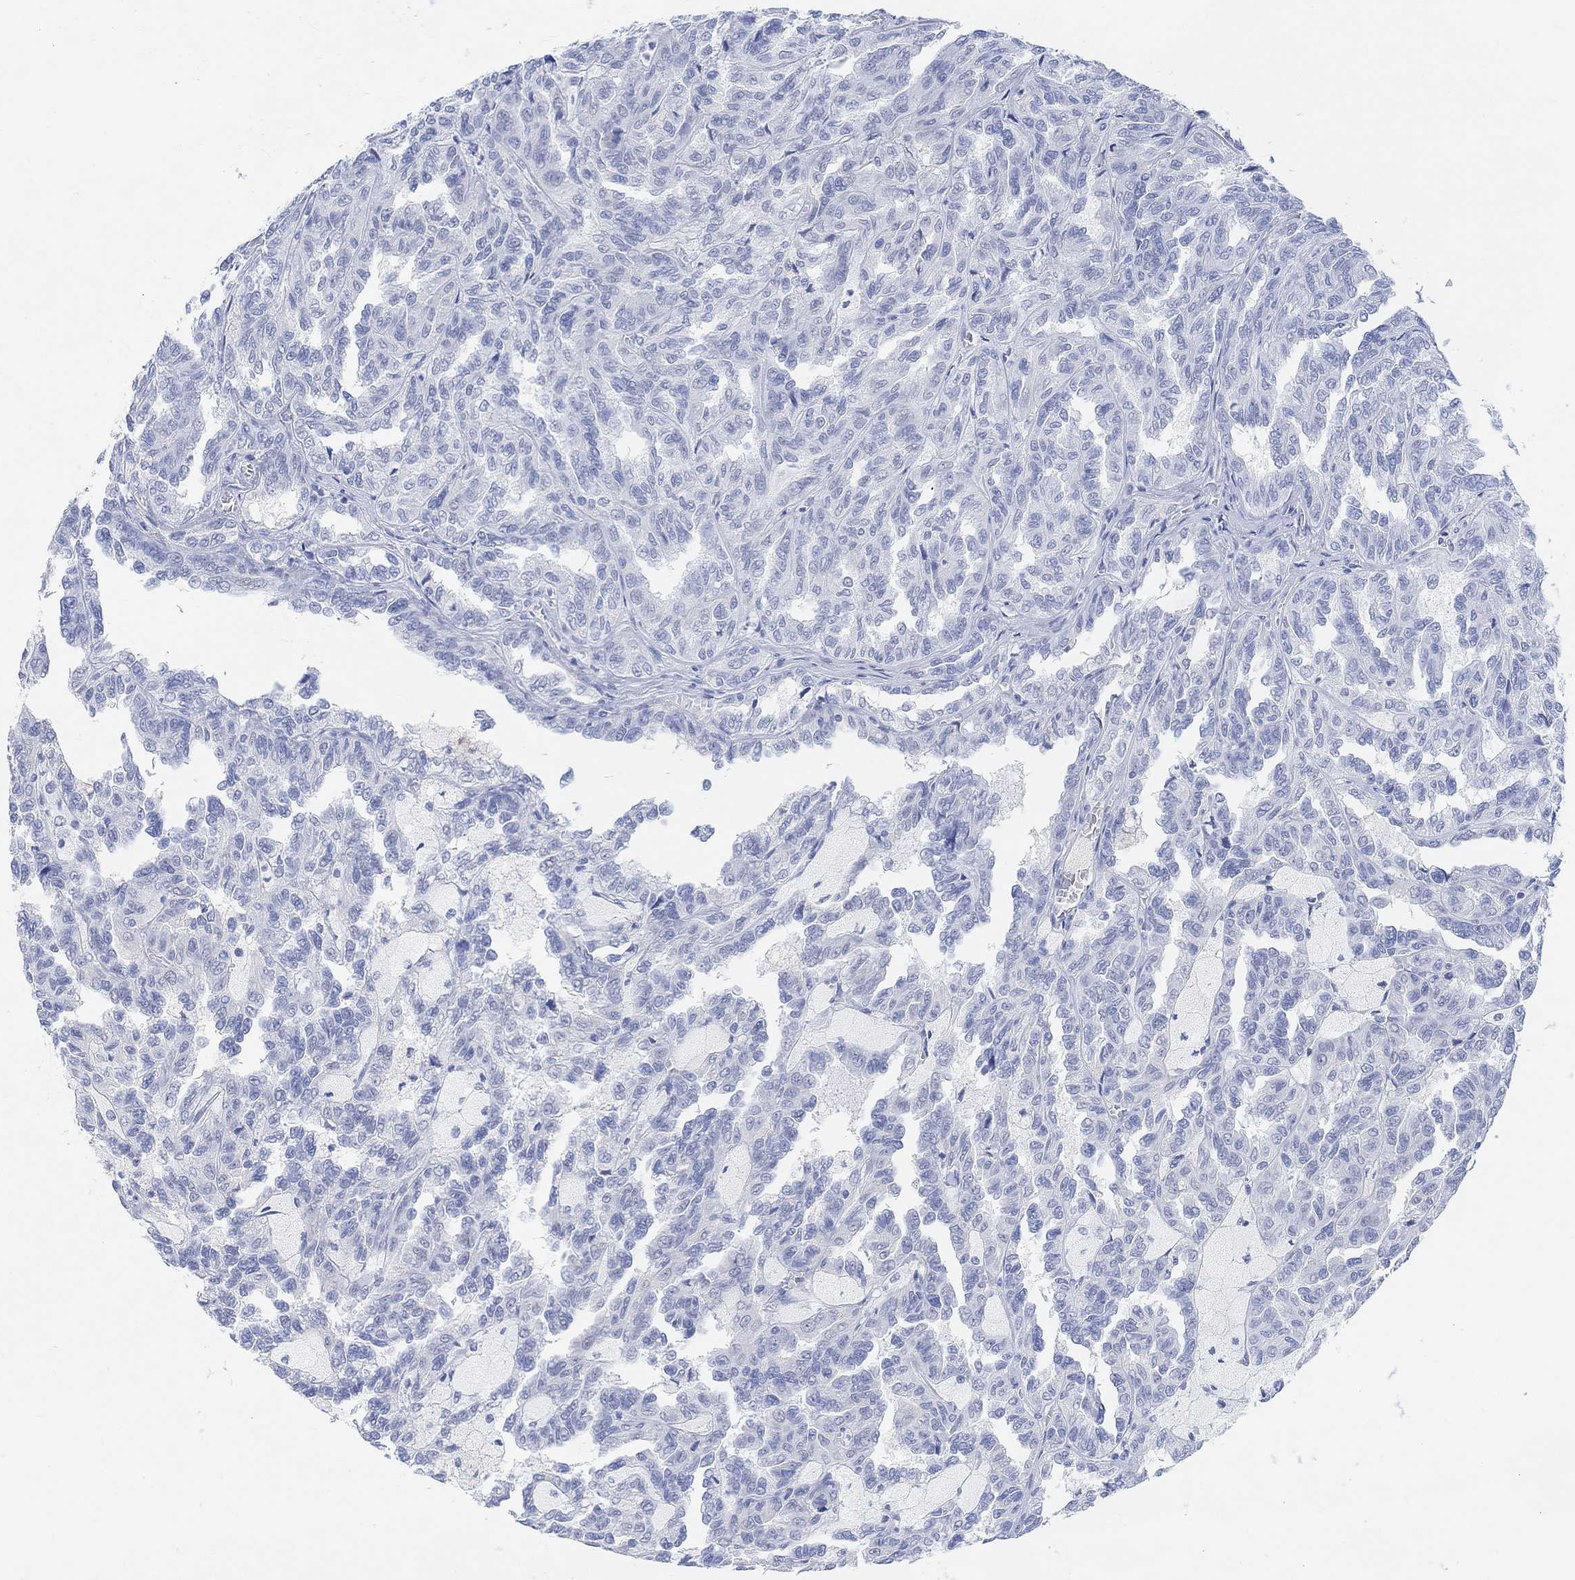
{"staining": {"intensity": "negative", "quantity": "none", "location": "none"}, "tissue": "renal cancer", "cell_type": "Tumor cells", "image_type": "cancer", "snomed": [{"axis": "morphology", "description": "Adenocarcinoma, NOS"}, {"axis": "topography", "description": "Kidney"}], "caption": "Renal cancer (adenocarcinoma) was stained to show a protein in brown. There is no significant staining in tumor cells.", "gene": "ENO4", "patient": {"sex": "male", "age": 79}}